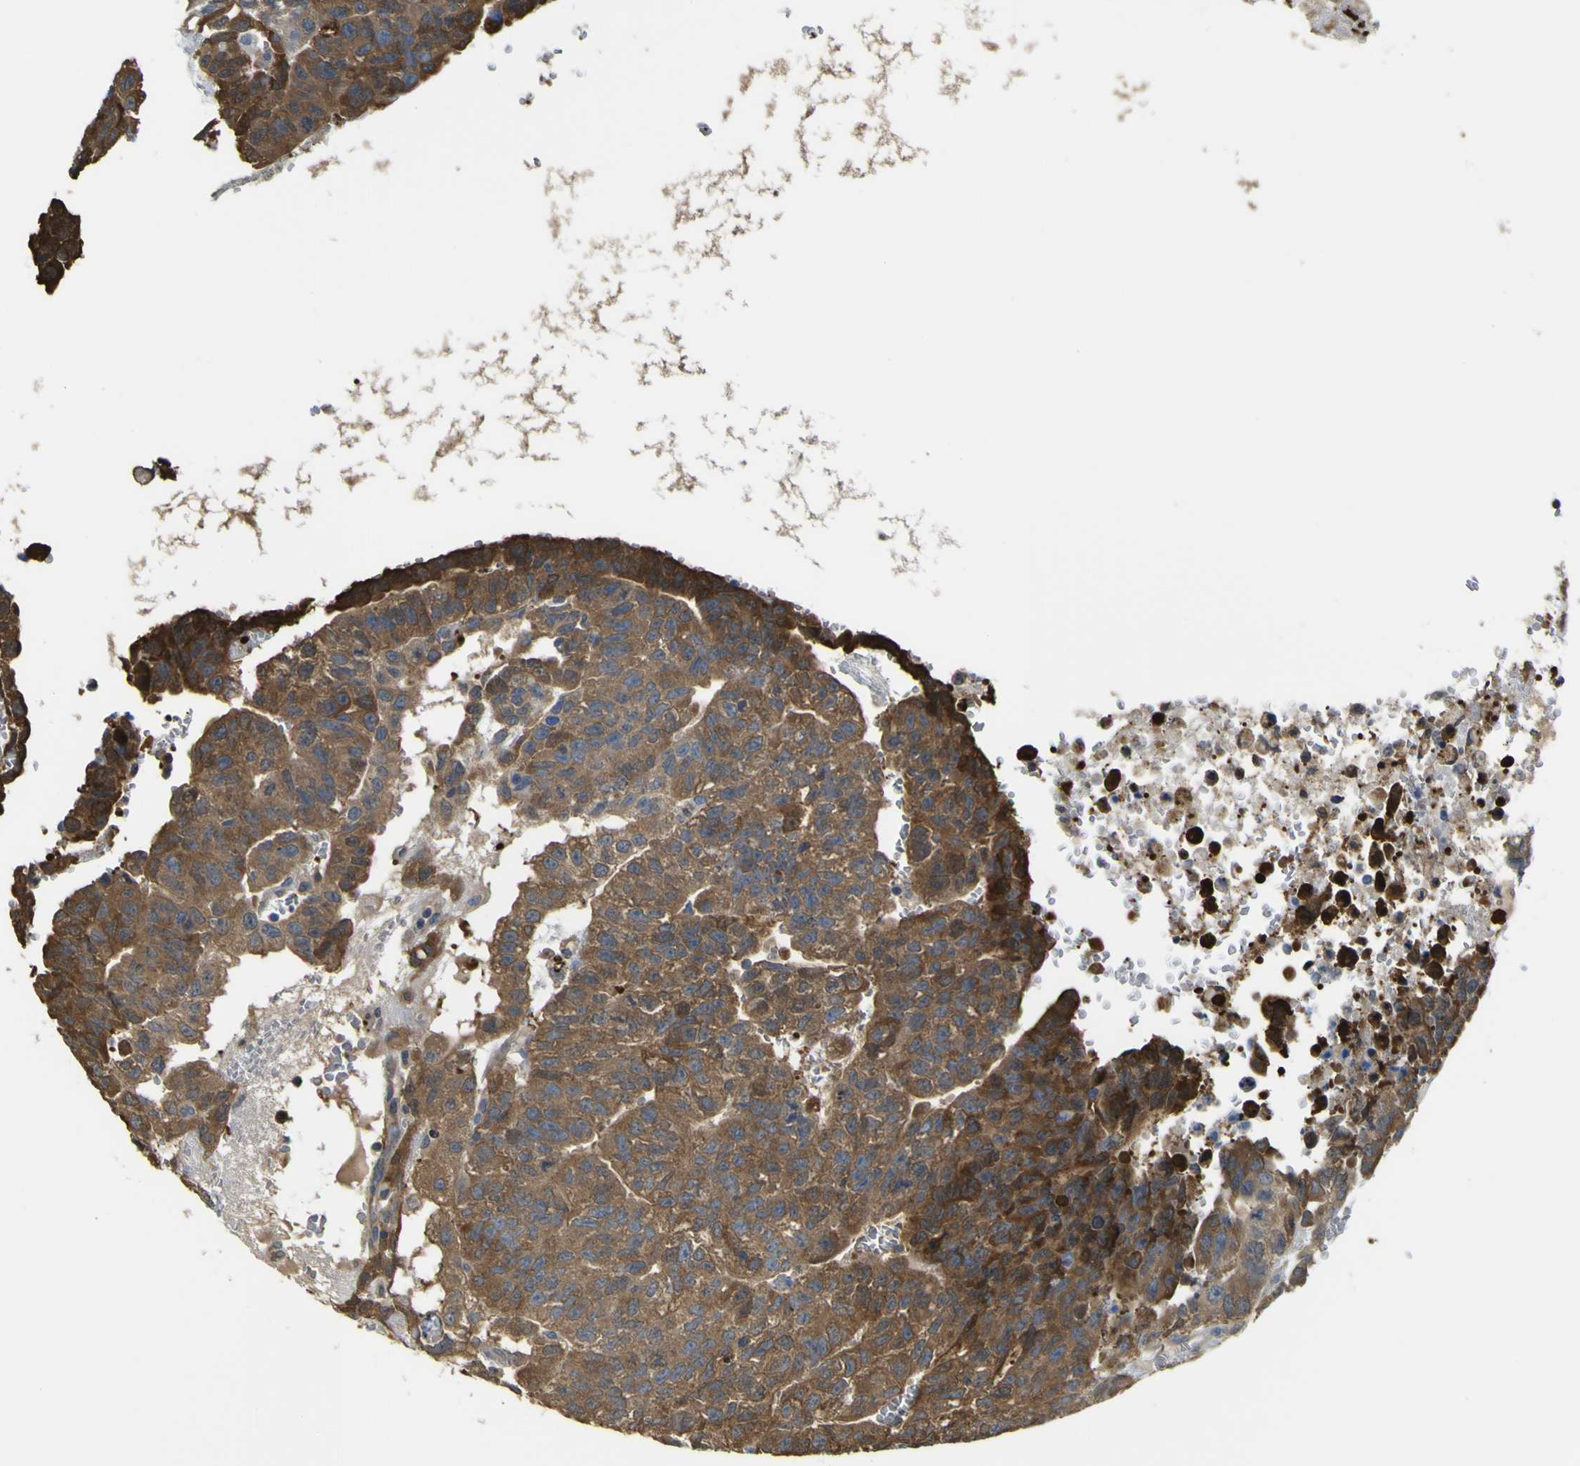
{"staining": {"intensity": "strong", "quantity": ">75%", "location": "cytoplasmic/membranous"}, "tissue": "testis cancer", "cell_type": "Tumor cells", "image_type": "cancer", "snomed": [{"axis": "morphology", "description": "Seminoma, NOS"}, {"axis": "morphology", "description": "Carcinoma, Embryonal, NOS"}, {"axis": "topography", "description": "Testis"}], "caption": "Immunohistochemical staining of testis cancer (embryonal carcinoma) displays high levels of strong cytoplasmic/membranous protein staining in about >75% of tumor cells. The staining was performed using DAB to visualize the protein expression in brown, while the nuclei were stained in blue with hematoxylin (Magnification: 20x).", "gene": "ABHD3", "patient": {"sex": "male", "age": 52}}